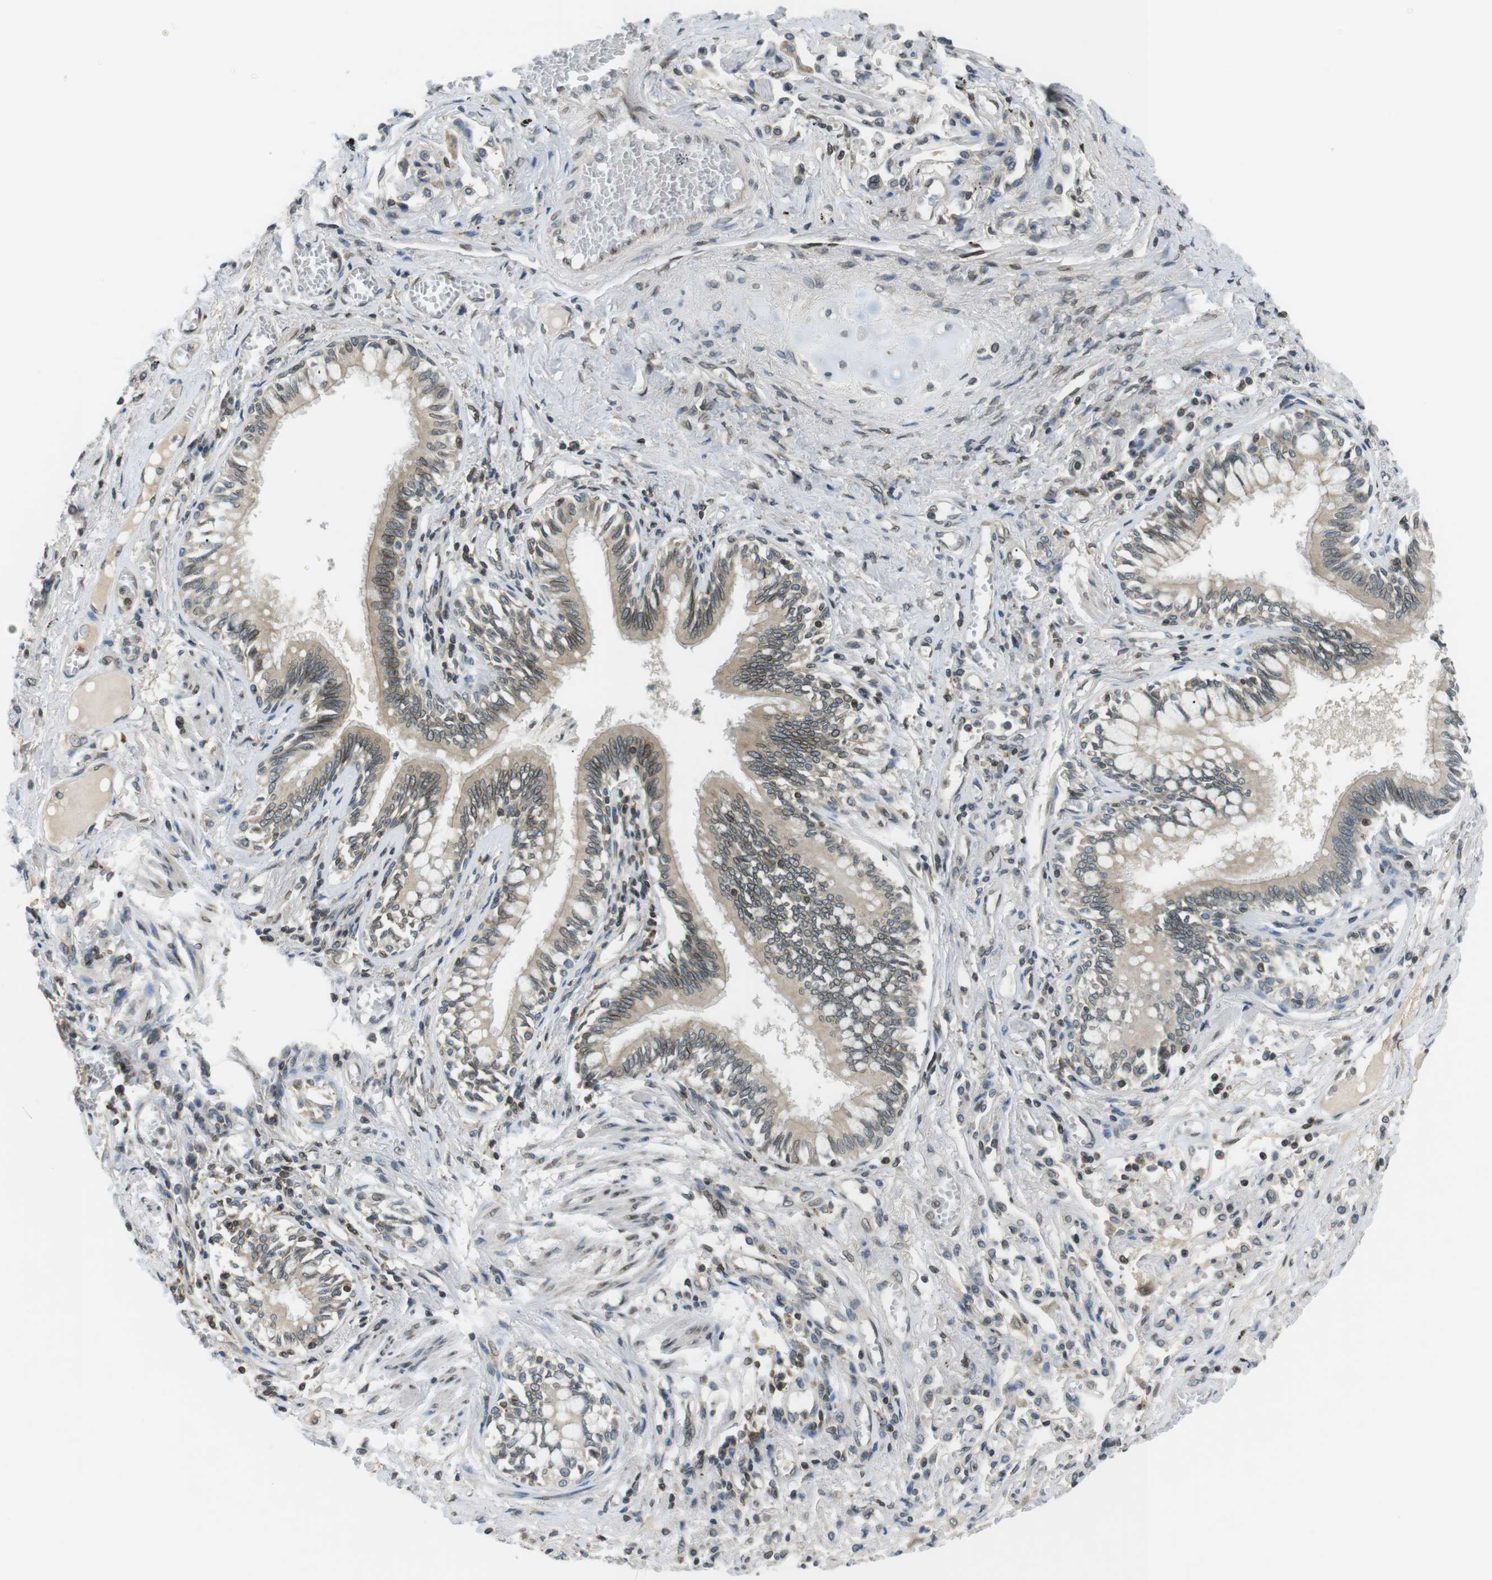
{"staining": {"intensity": "moderate", "quantity": "25%-75%", "location": "cytoplasmic/membranous,nuclear"}, "tissue": "bronchus", "cell_type": "Respiratory epithelial cells", "image_type": "normal", "snomed": [{"axis": "morphology", "description": "Normal tissue, NOS"}, {"axis": "morphology", "description": "Inflammation, NOS"}, {"axis": "topography", "description": "Cartilage tissue"}, {"axis": "topography", "description": "Lung"}], "caption": "Protein positivity by immunohistochemistry (IHC) exhibits moderate cytoplasmic/membranous,nuclear positivity in about 25%-75% of respiratory epithelial cells in benign bronchus. Ihc stains the protein in brown and the nuclei are stained blue.", "gene": "TMX4", "patient": {"sex": "male", "age": 71}}